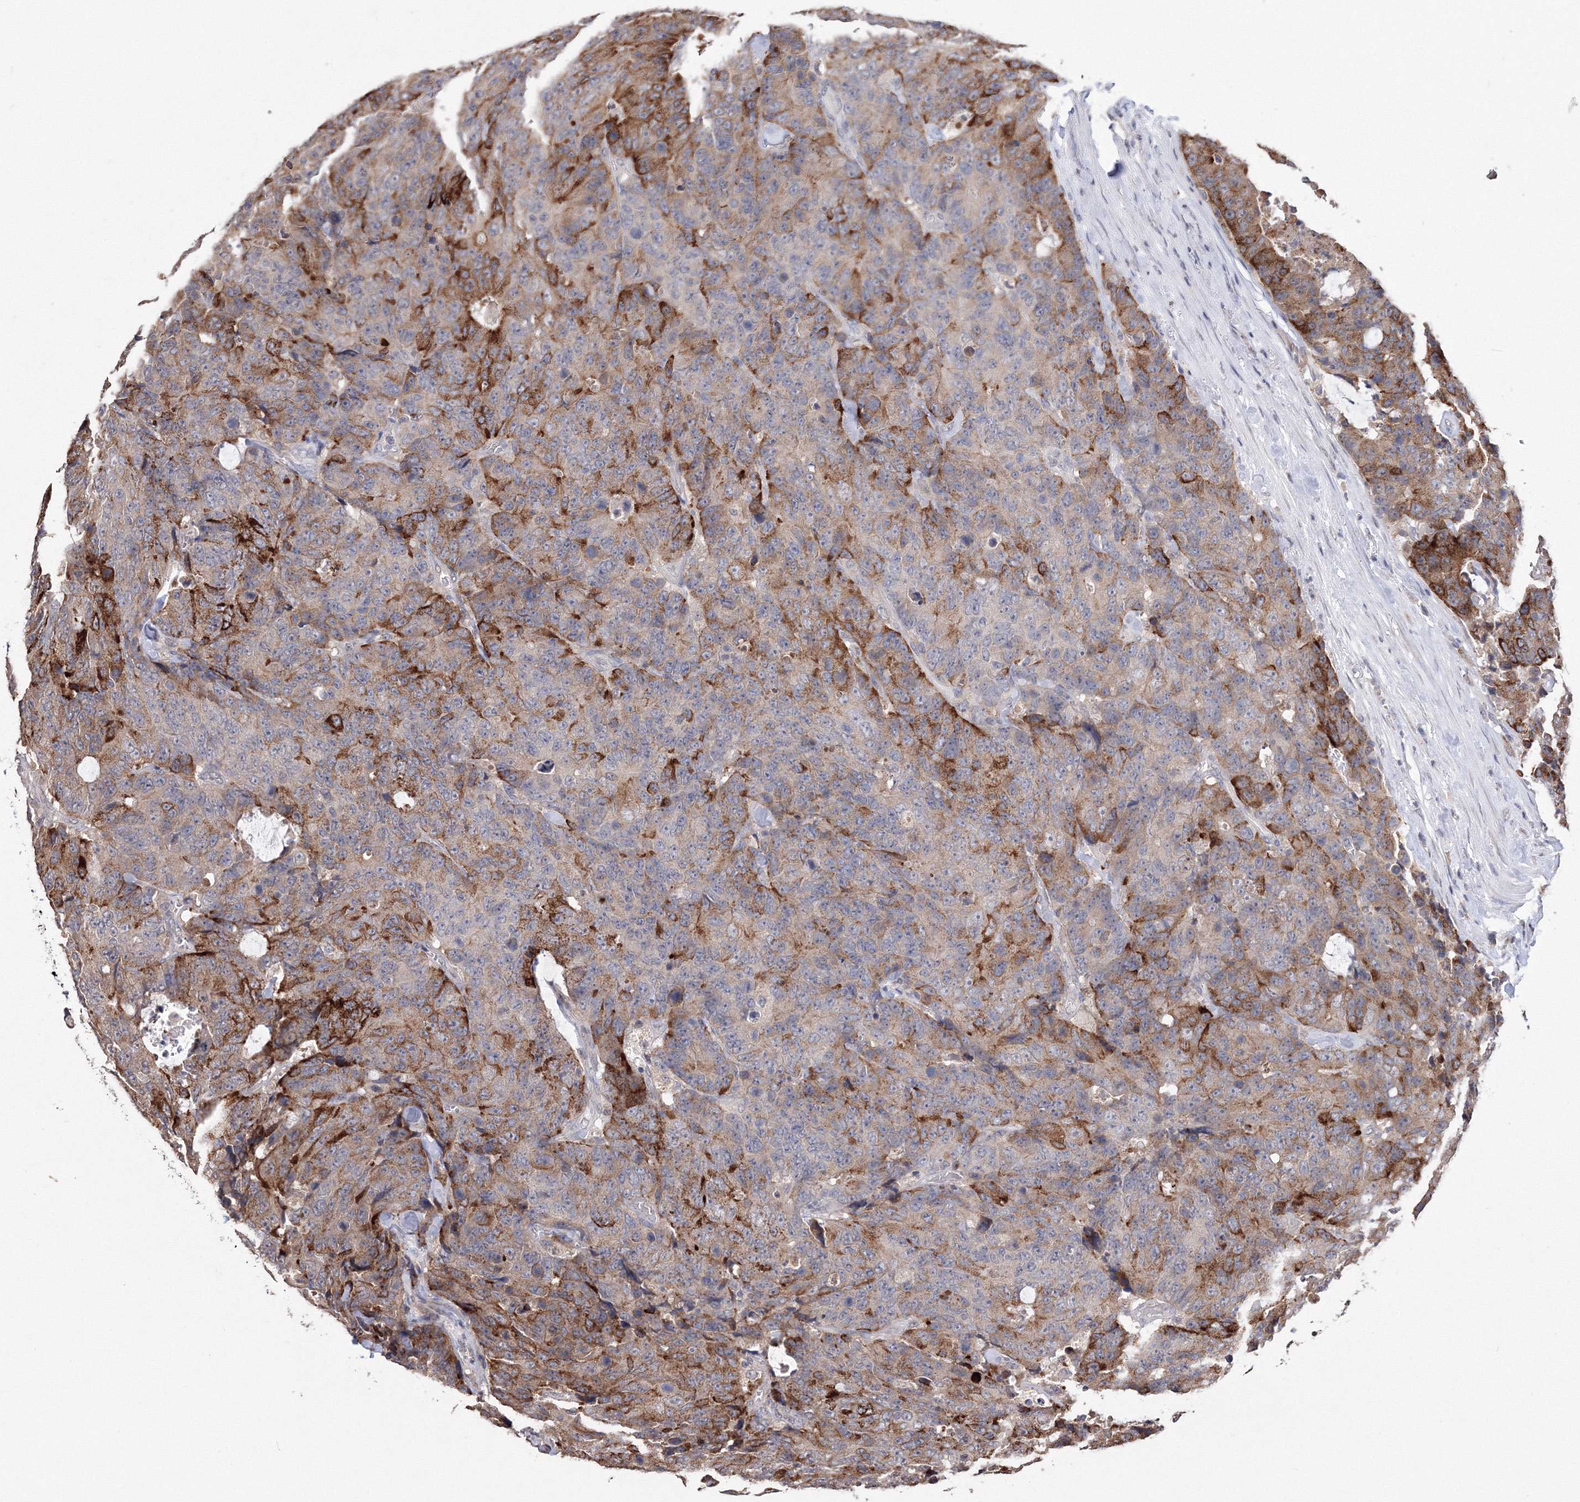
{"staining": {"intensity": "moderate", "quantity": ">75%", "location": "cytoplasmic/membranous"}, "tissue": "colorectal cancer", "cell_type": "Tumor cells", "image_type": "cancer", "snomed": [{"axis": "morphology", "description": "Adenocarcinoma, NOS"}, {"axis": "topography", "description": "Colon"}], "caption": "High-power microscopy captured an IHC histopathology image of colorectal adenocarcinoma, revealing moderate cytoplasmic/membranous positivity in approximately >75% of tumor cells.", "gene": "GPN1", "patient": {"sex": "female", "age": 86}}